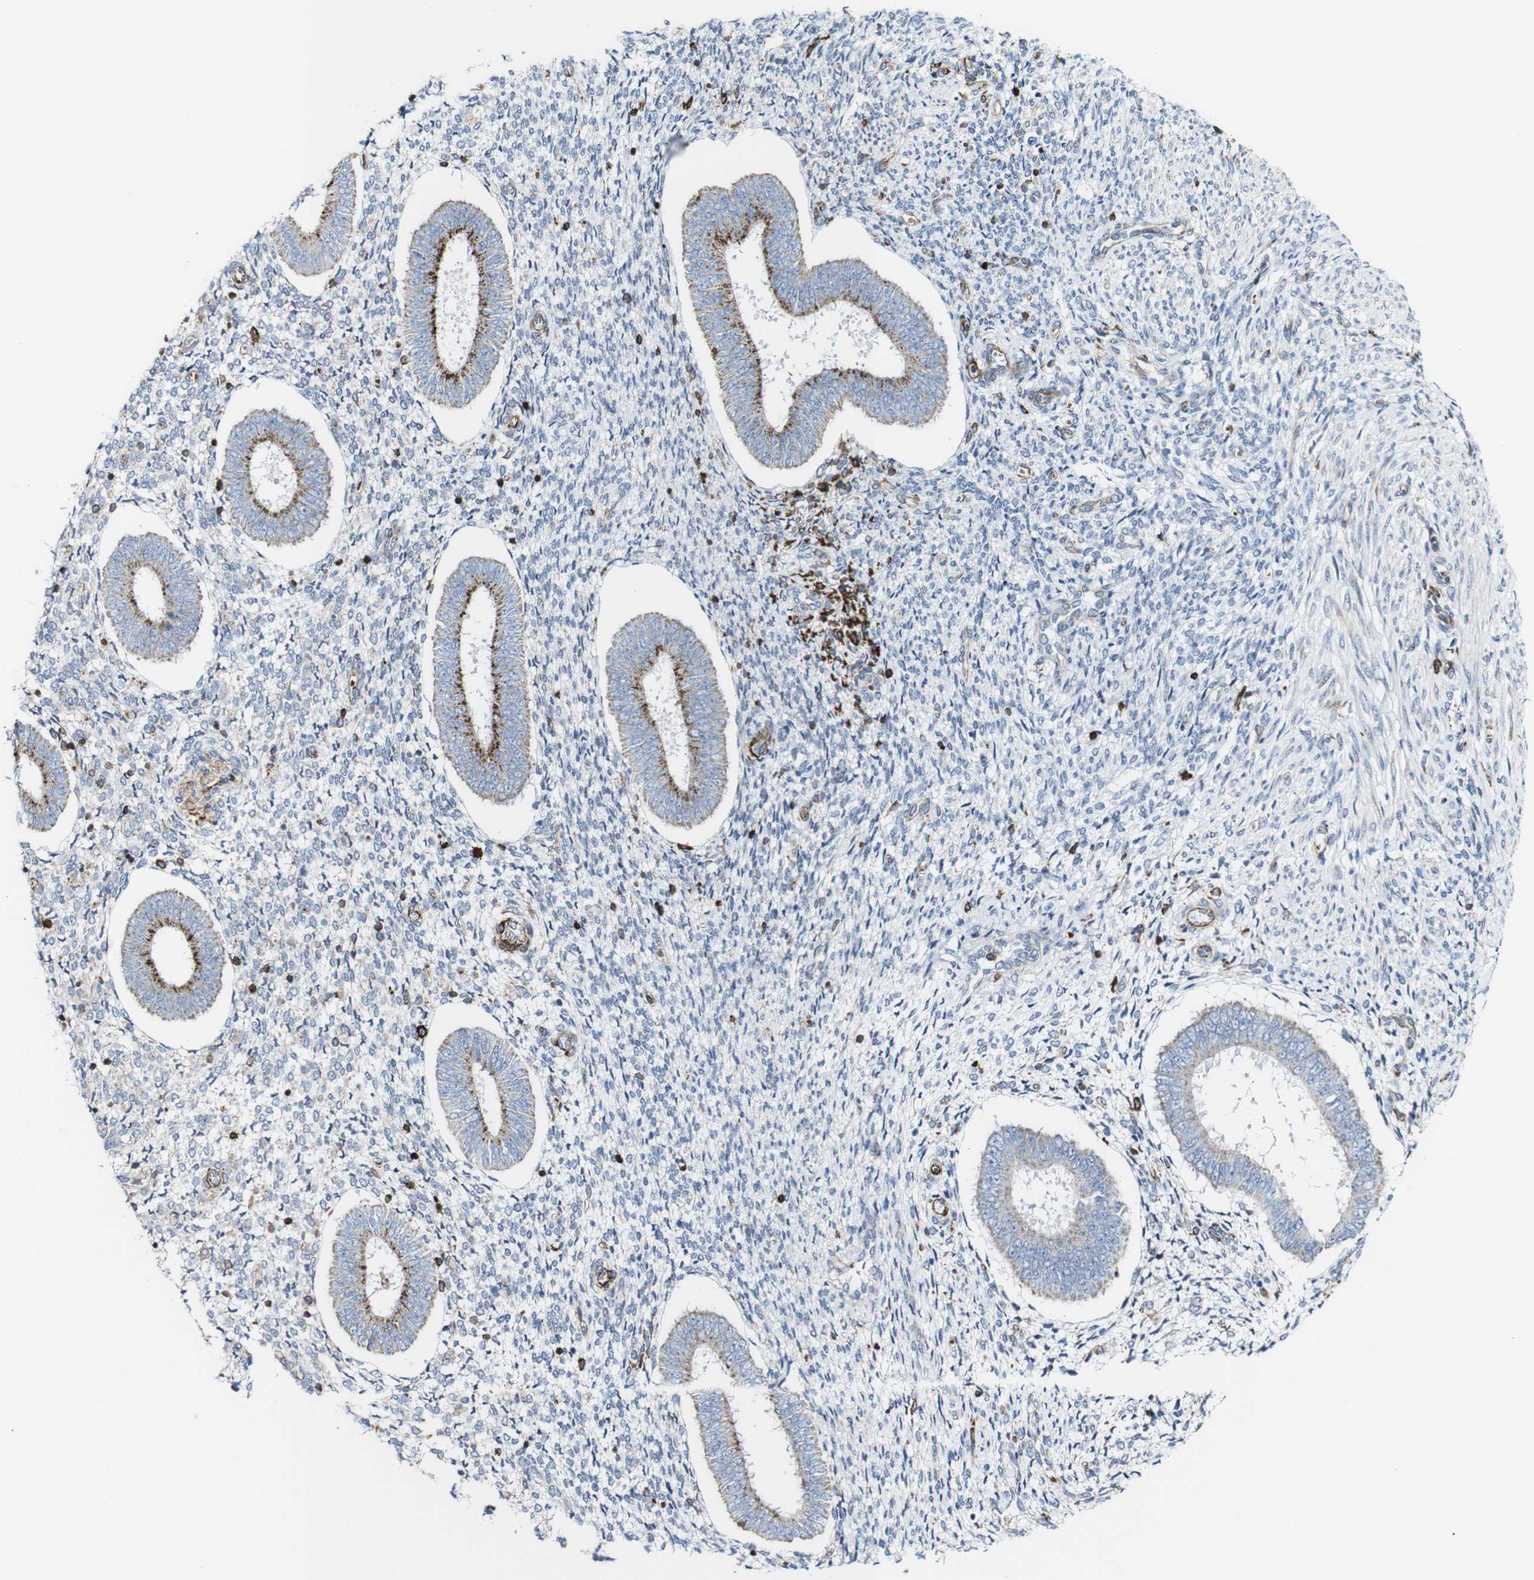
{"staining": {"intensity": "moderate", "quantity": "<25%", "location": "cytoplasmic/membranous"}, "tissue": "endometrium", "cell_type": "Cells in endometrial stroma", "image_type": "normal", "snomed": [{"axis": "morphology", "description": "Normal tissue, NOS"}, {"axis": "topography", "description": "Endometrium"}], "caption": "Brown immunohistochemical staining in benign human endometrium demonstrates moderate cytoplasmic/membranous staining in about <25% of cells in endometrial stroma.", "gene": "JAK2", "patient": {"sex": "female", "age": 35}}